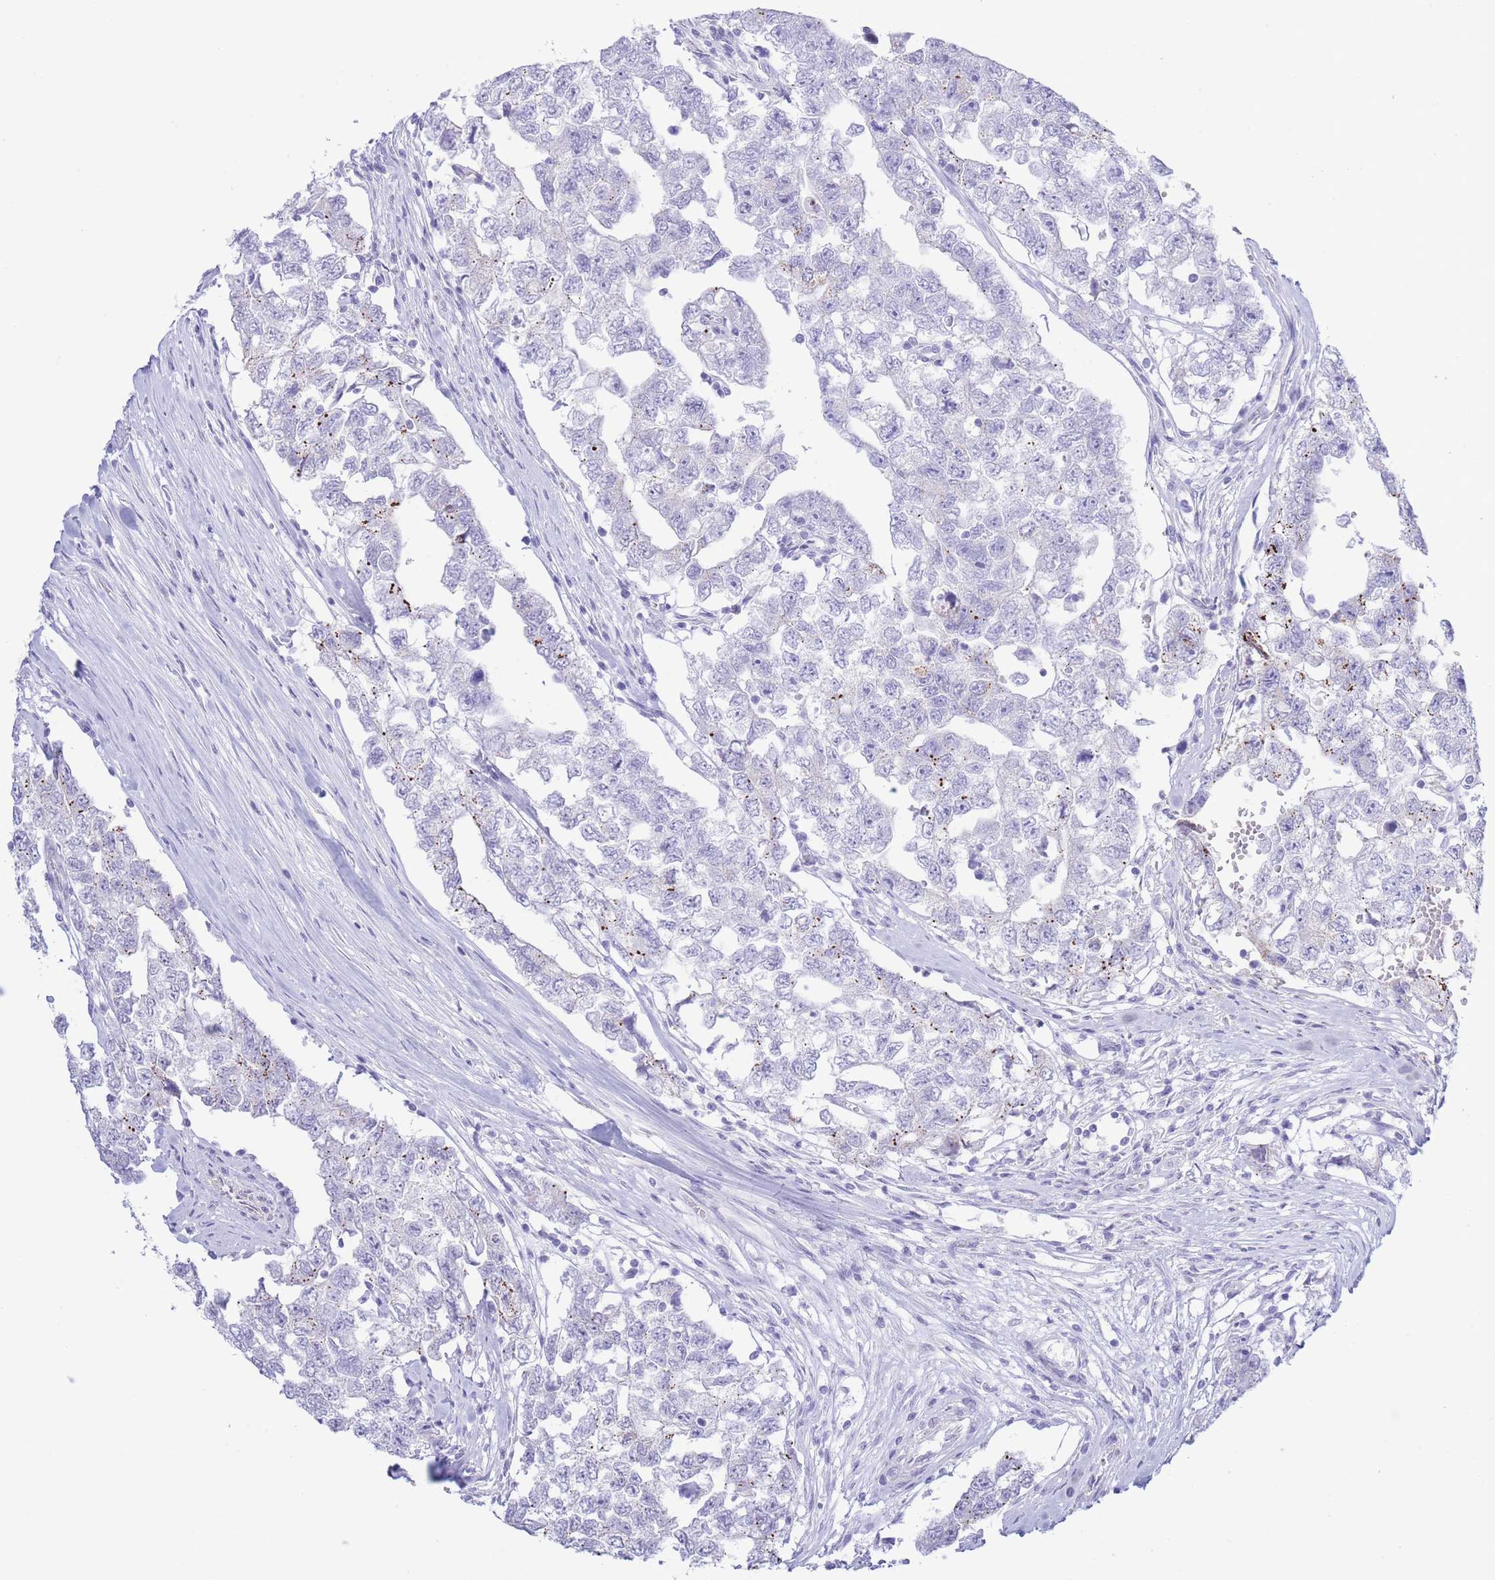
{"staining": {"intensity": "negative", "quantity": "none", "location": "none"}, "tissue": "testis cancer", "cell_type": "Tumor cells", "image_type": "cancer", "snomed": [{"axis": "morphology", "description": "Carcinoma, Embryonal, NOS"}, {"axis": "topography", "description": "Testis"}], "caption": "Testis cancer (embryonal carcinoma) was stained to show a protein in brown. There is no significant staining in tumor cells.", "gene": "PKLR", "patient": {"sex": "male", "age": 22}}